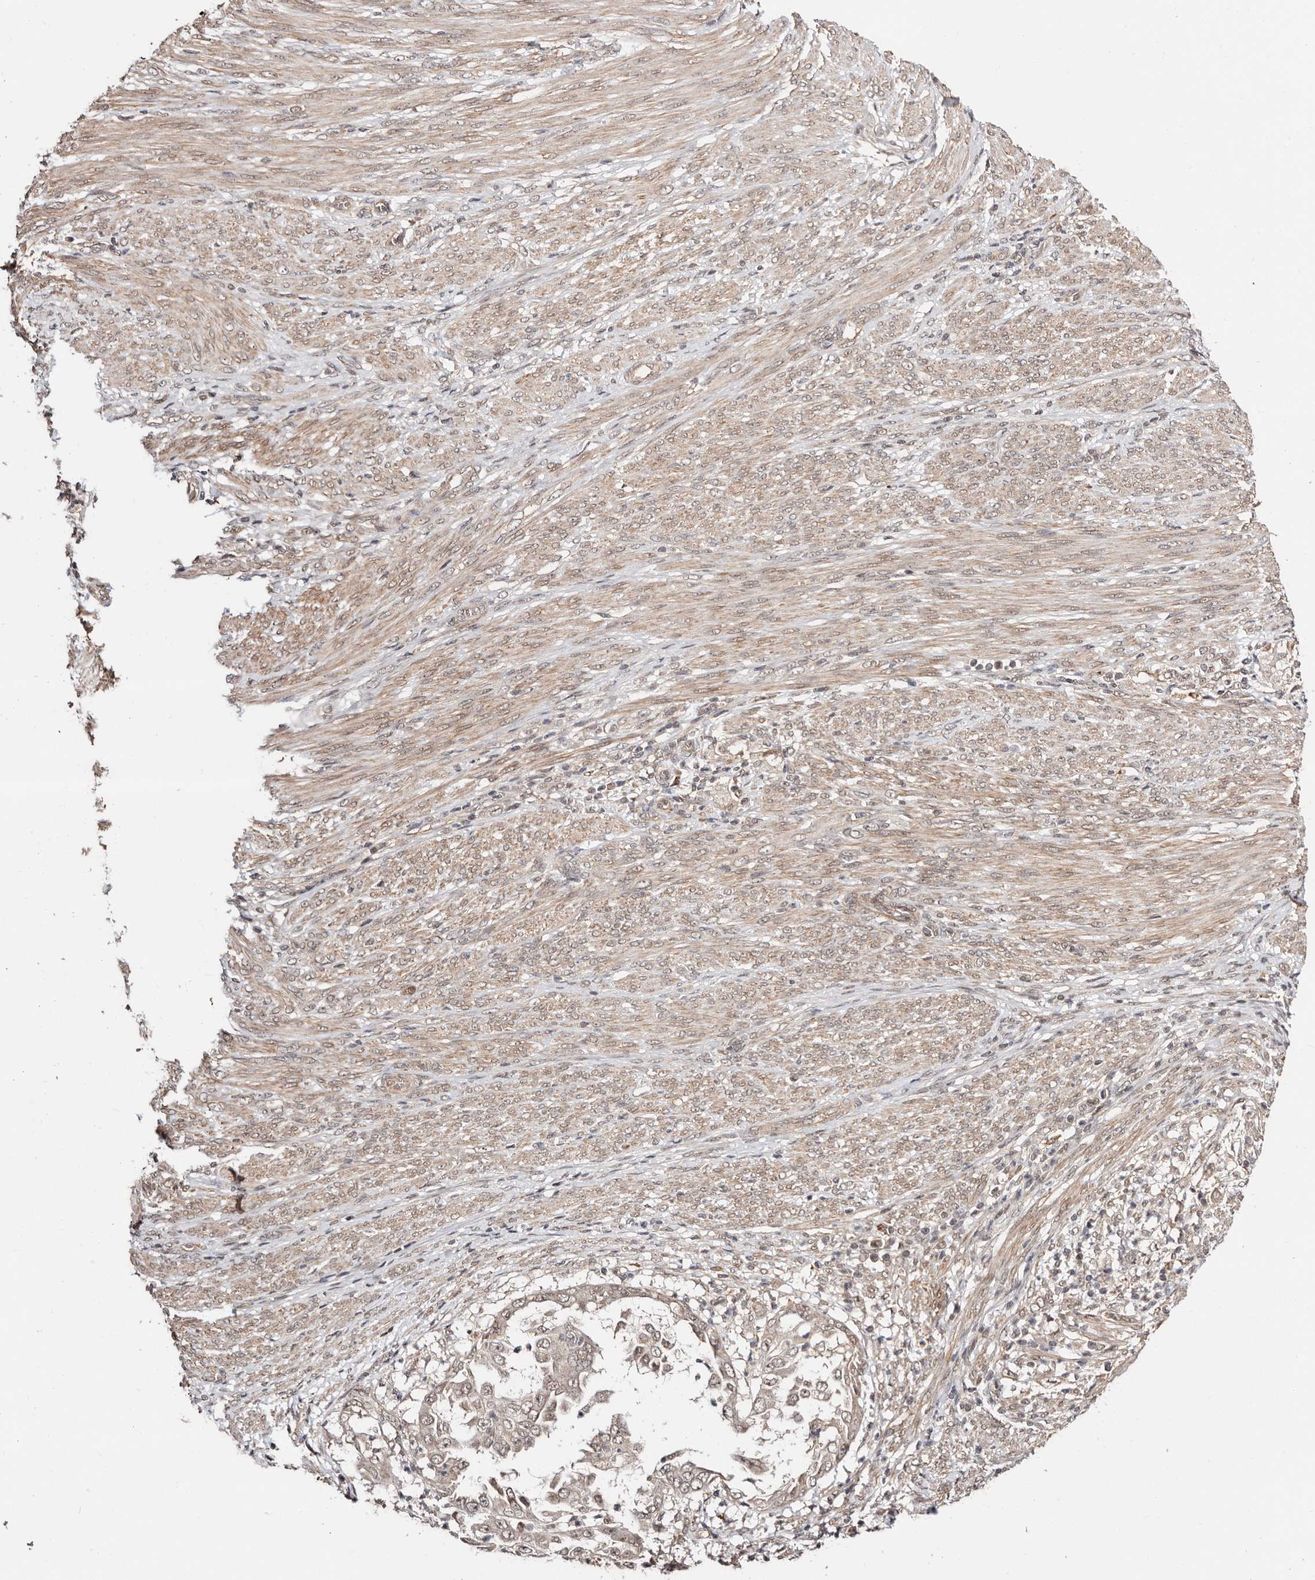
{"staining": {"intensity": "weak", "quantity": "<25%", "location": "cytoplasmic/membranous,nuclear"}, "tissue": "endometrial cancer", "cell_type": "Tumor cells", "image_type": "cancer", "snomed": [{"axis": "morphology", "description": "Adenocarcinoma, NOS"}, {"axis": "topography", "description": "Endometrium"}], "caption": "Photomicrograph shows no protein staining in tumor cells of endometrial cancer (adenocarcinoma) tissue.", "gene": "CTNNBL1", "patient": {"sex": "female", "age": 85}}